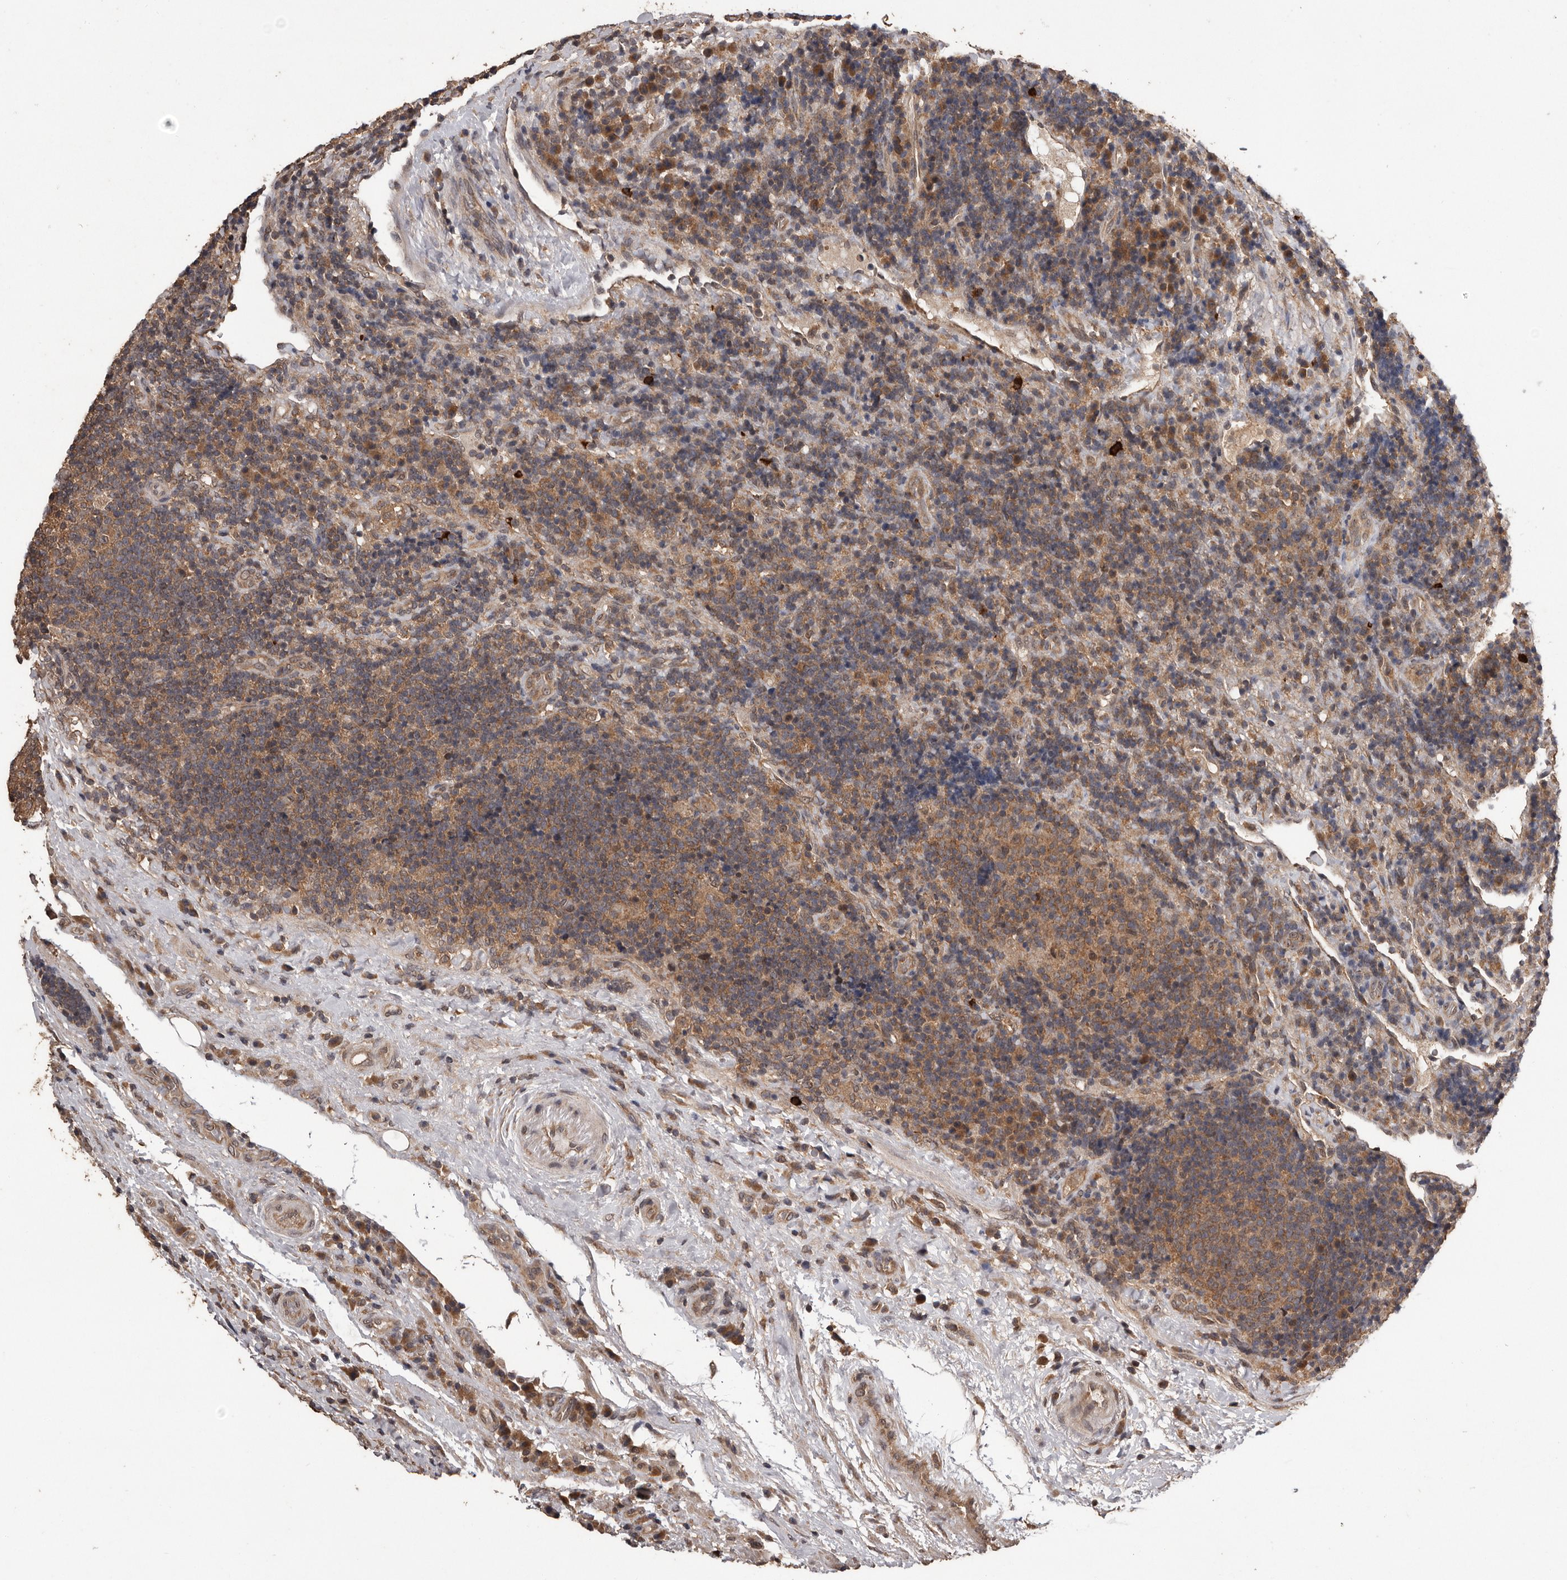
{"staining": {"intensity": "moderate", "quantity": ">75%", "location": "cytoplasmic/membranous"}, "tissue": "head and neck cancer", "cell_type": "Tumor cells", "image_type": "cancer", "snomed": [{"axis": "morphology", "description": "Squamous cell carcinoma, NOS"}, {"axis": "morphology", "description": "Squamous cell carcinoma, metastatic, NOS"}, {"axis": "topography", "description": "Lymph node"}, {"axis": "topography", "description": "Head-Neck"}], "caption": "Human head and neck metastatic squamous cell carcinoma stained with a brown dye reveals moderate cytoplasmic/membranous positive staining in approximately >75% of tumor cells.", "gene": "VPS37A", "patient": {"sex": "male", "age": 62}}